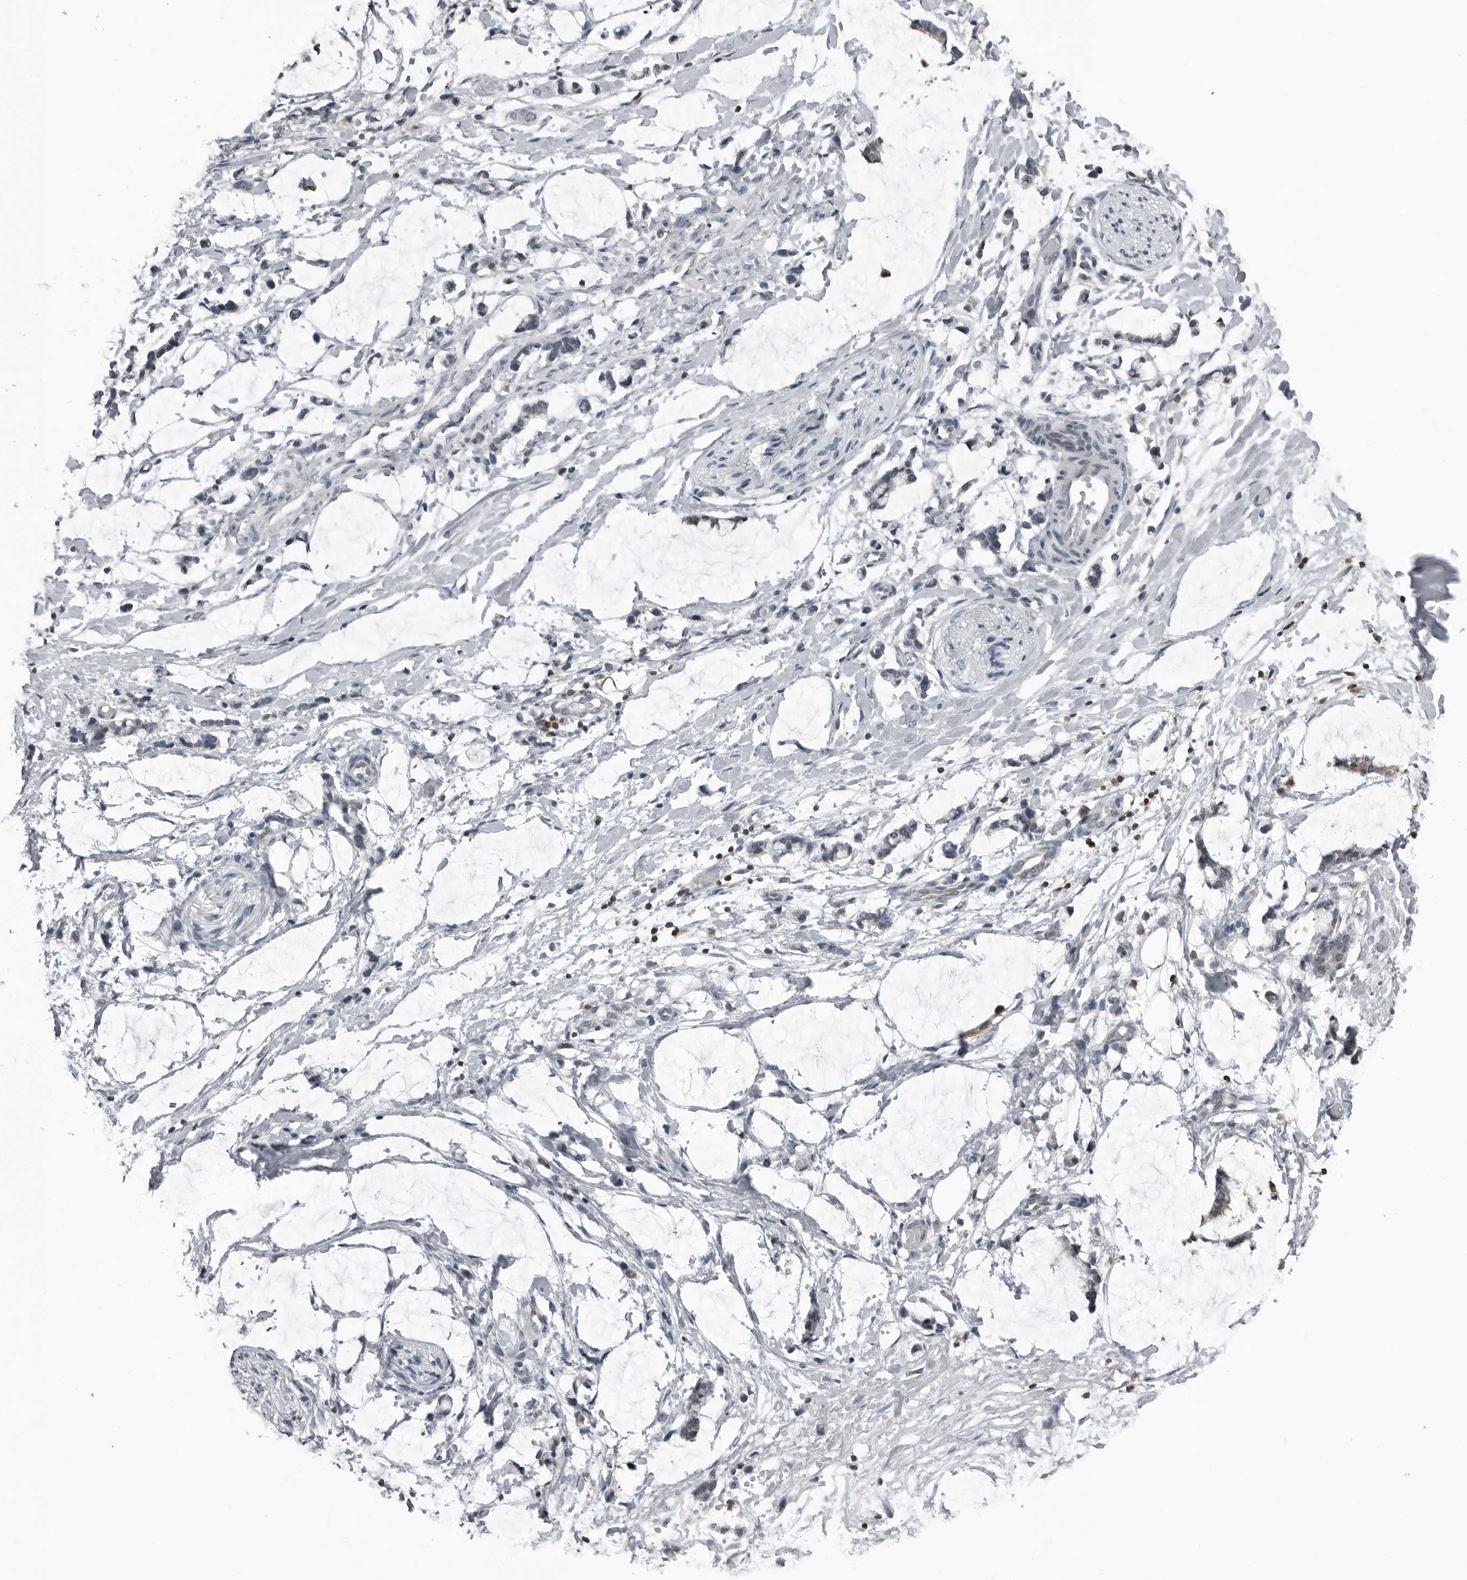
{"staining": {"intensity": "negative", "quantity": "none", "location": "none"}, "tissue": "adipose tissue", "cell_type": "Adipocytes", "image_type": "normal", "snomed": [{"axis": "morphology", "description": "Normal tissue, NOS"}, {"axis": "morphology", "description": "Adenocarcinoma, NOS"}, {"axis": "topography", "description": "Colon"}, {"axis": "topography", "description": "Peripheral nerve tissue"}], "caption": "Immunohistochemistry micrograph of unremarkable adipose tissue: adipose tissue stained with DAB (3,3'-diaminobenzidine) displays no significant protein positivity in adipocytes.", "gene": "RTCA", "patient": {"sex": "male", "age": 14}}